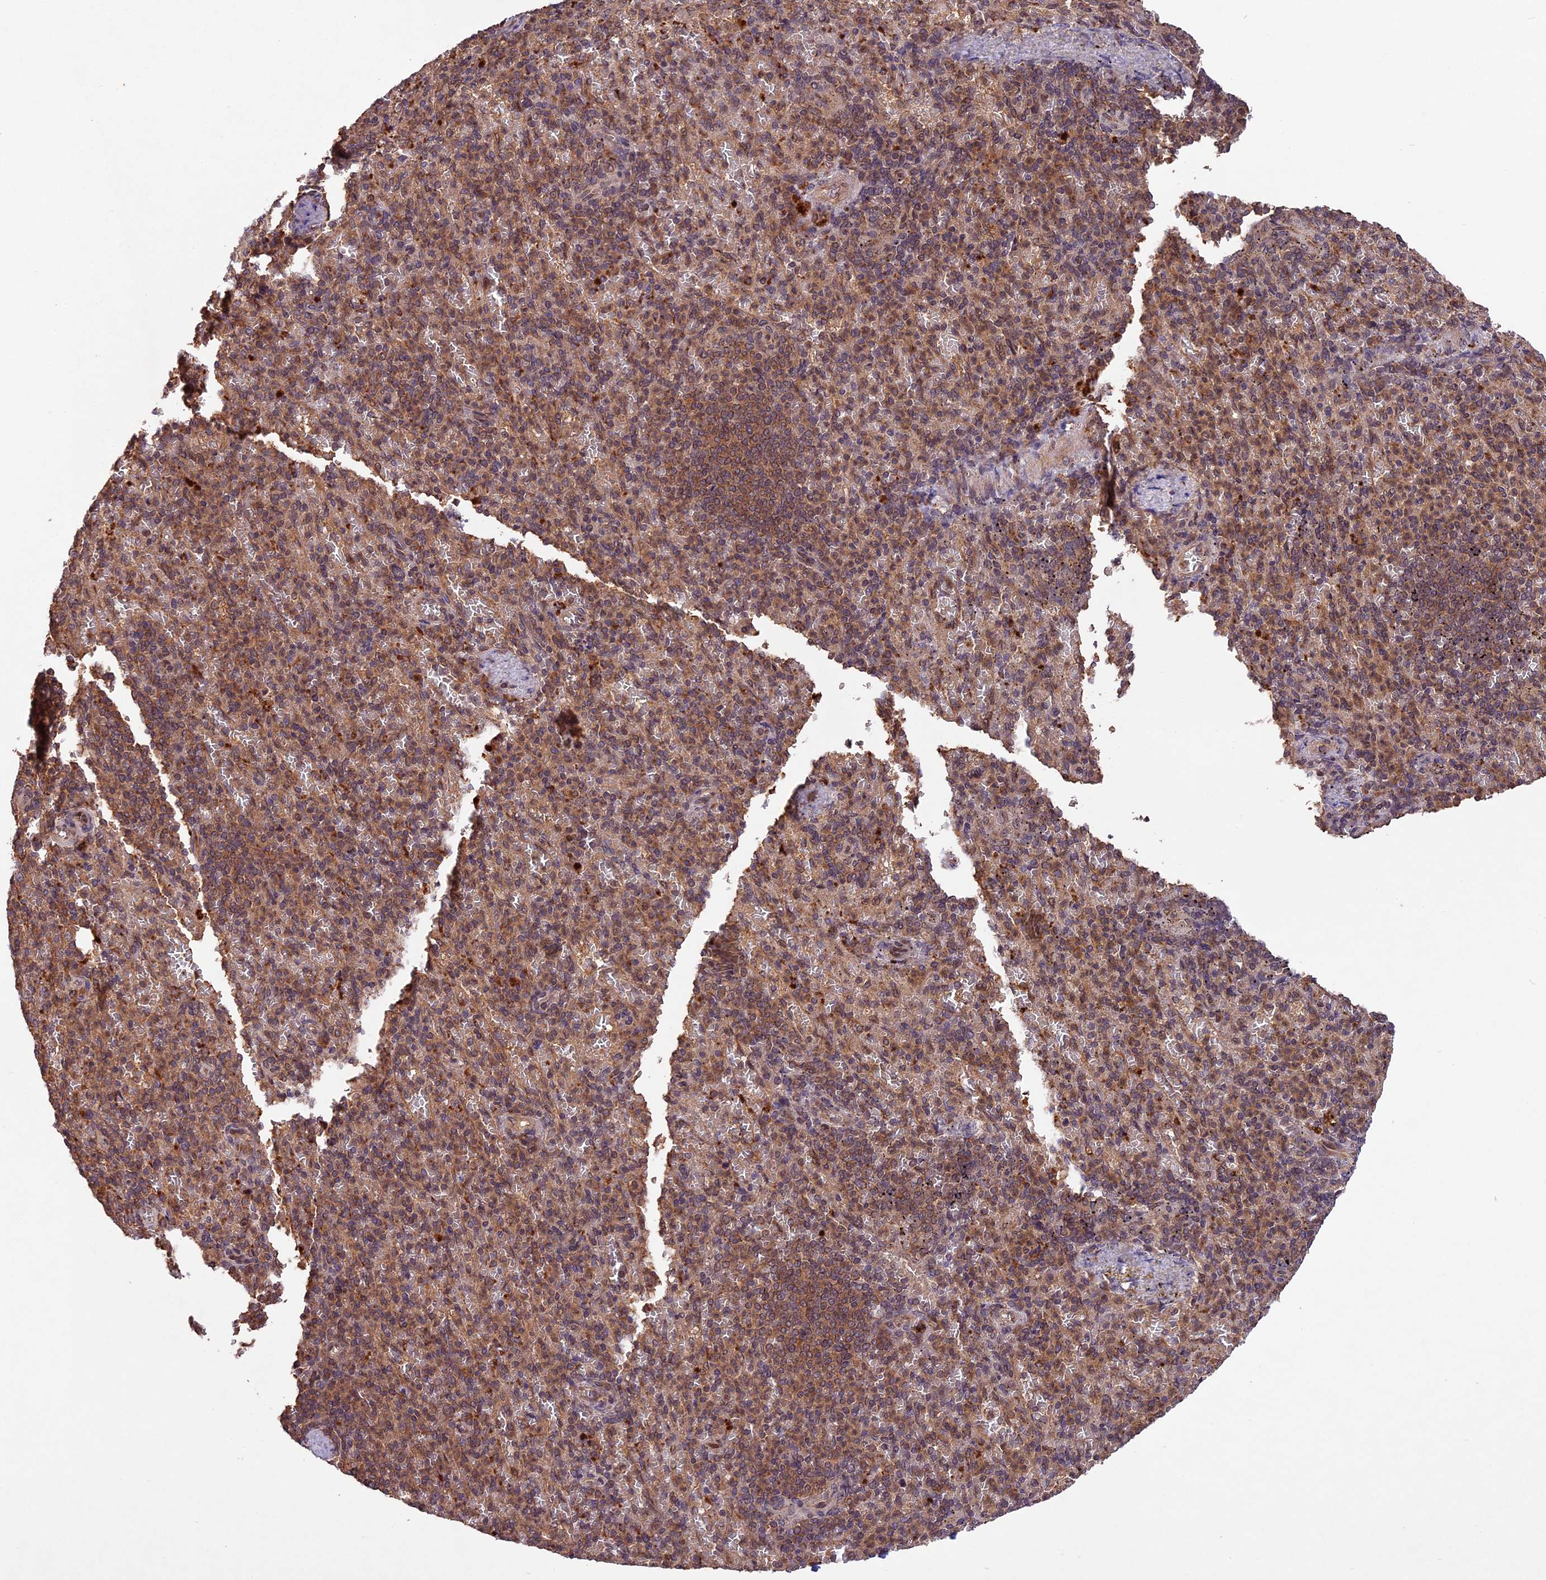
{"staining": {"intensity": "moderate", "quantity": ">75%", "location": "cytoplasmic/membranous"}, "tissue": "spleen", "cell_type": "Cells in red pulp", "image_type": "normal", "snomed": [{"axis": "morphology", "description": "Normal tissue, NOS"}, {"axis": "topography", "description": "Spleen"}], "caption": "Immunohistochemical staining of unremarkable spleen displays >75% levels of moderate cytoplasmic/membranous protein positivity in approximately >75% of cells in red pulp. The protein of interest is stained brown, and the nuclei are stained in blue (DAB IHC with brightfield microscopy, high magnification).", "gene": "CHAC1", "patient": {"sex": "female", "age": 74}}